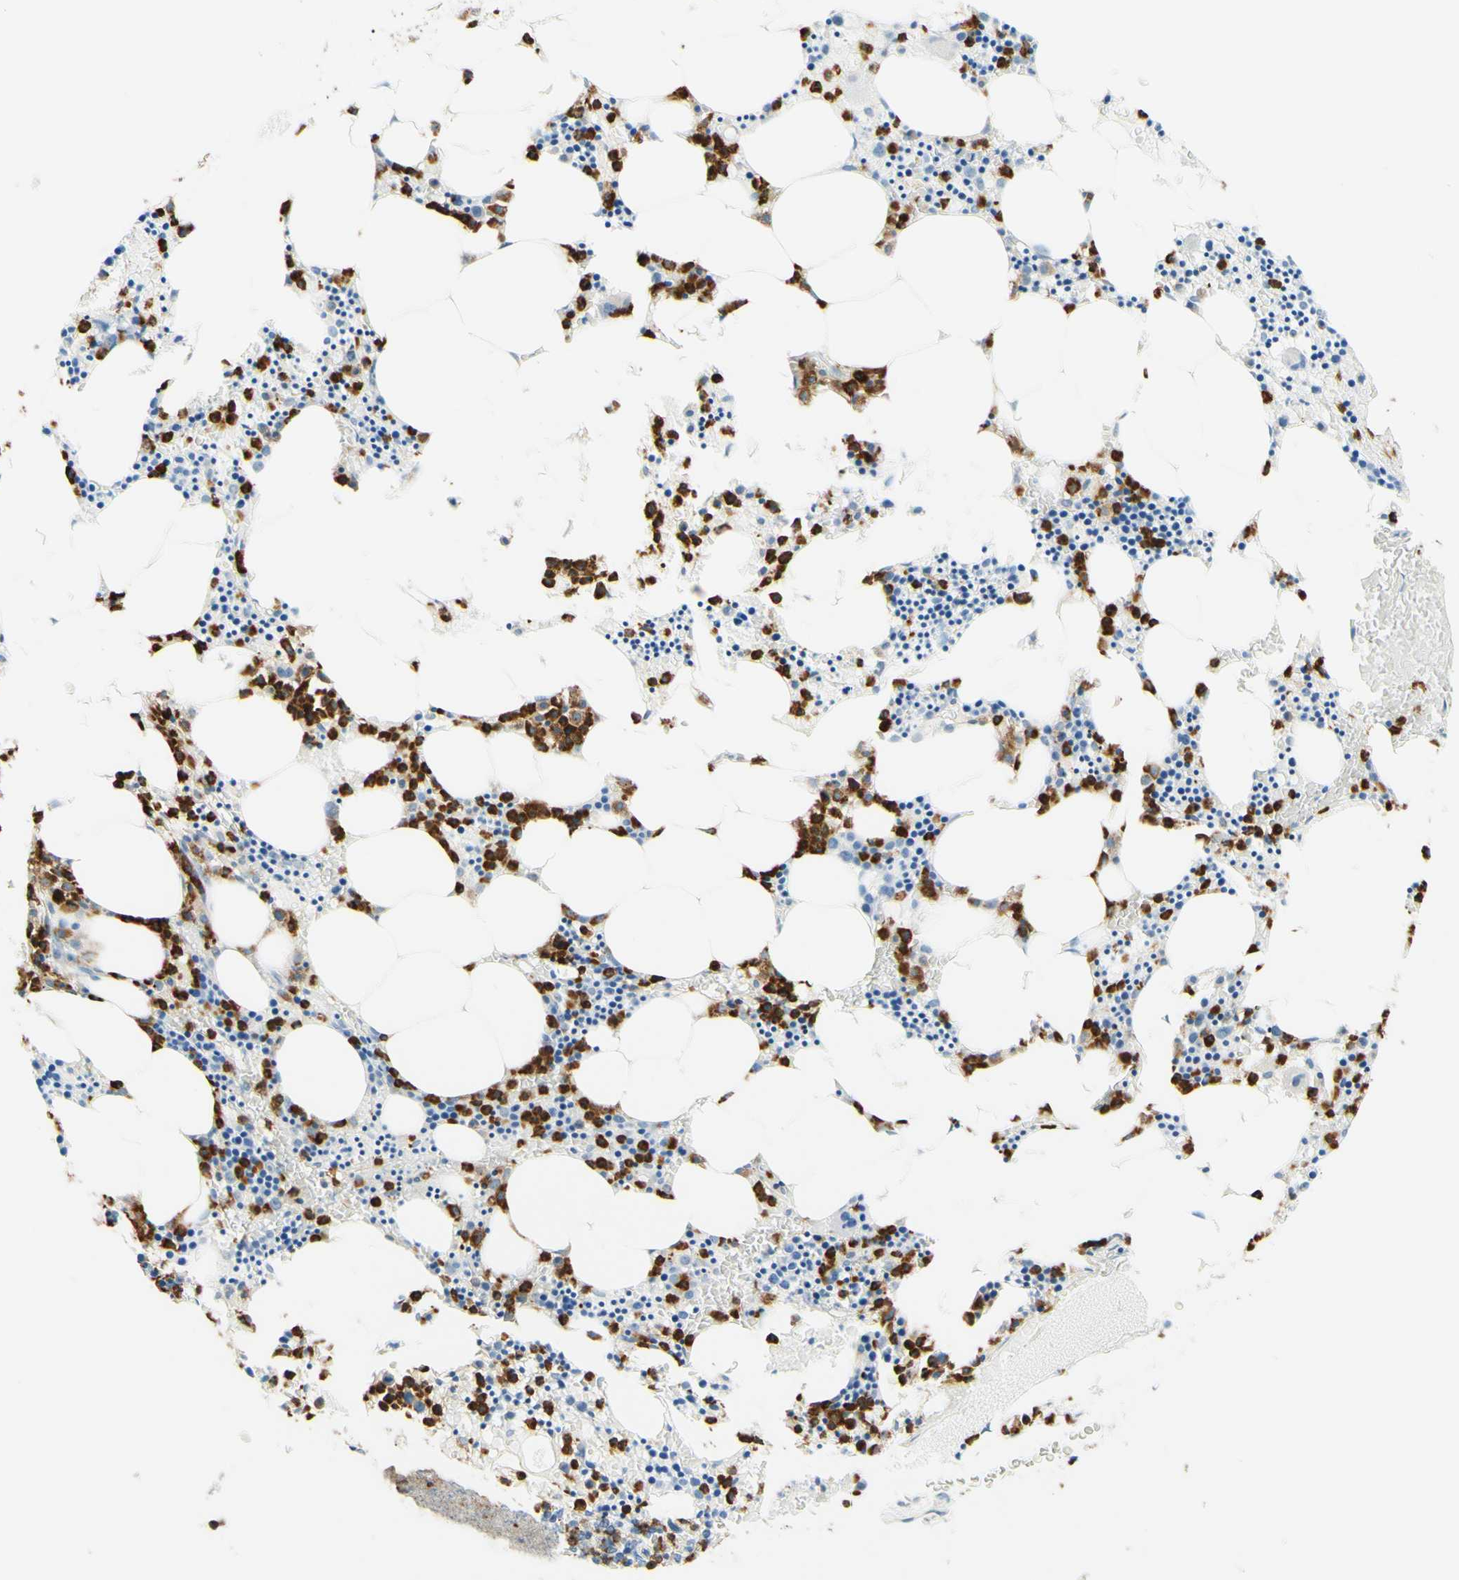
{"staining": {"intensity": "strong", "quantity": "25%-75%", "location": "cytoplasmic/membranous"}, "tissue": "bone marrow", "cell_type": "Hematopoietic cells", "image_type": "normal", "snomed": [{"axis": "morphology", "description": "Normal tissue, NOS"}, {"axis": "morphology", "description": "Inflammation, NOS"}, {"axis": "topography", "description": "Bone marrow"}], "caption": "A high amount of strong cytoplasmic/membranous positivity is identified in approximately 25%-75% of hematopoietic cells in benign bone marrow.", "gene": "TREM2", "patient": {"sex": "male", "age": 14}}